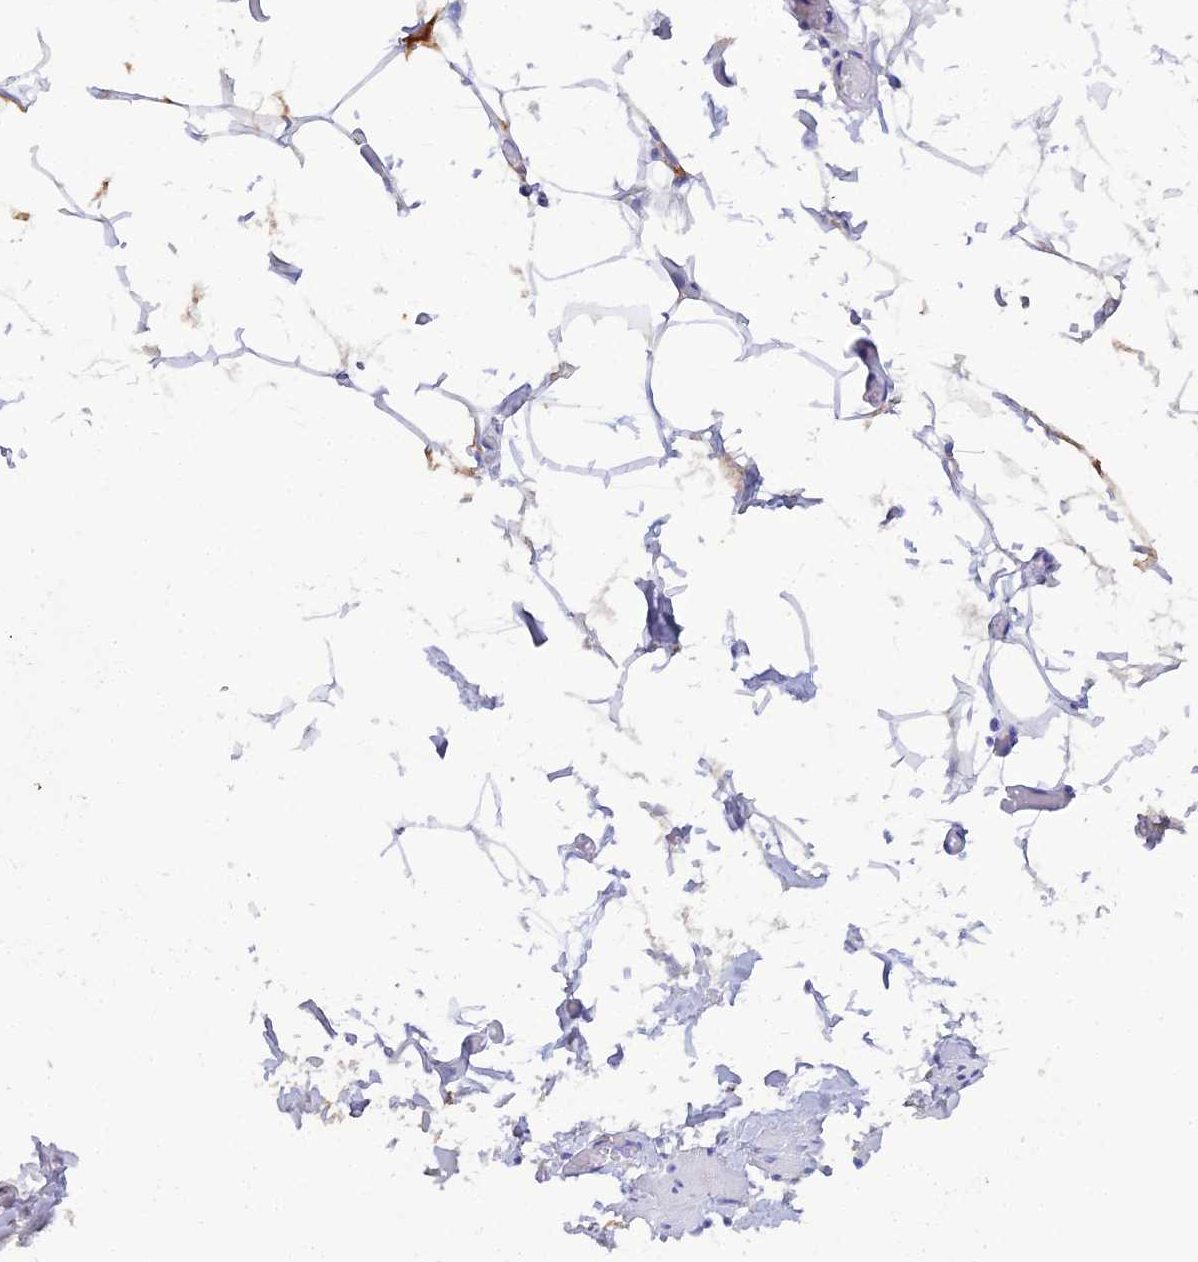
{"staining": {"intensity": "negative", "quantity": "none", "location": "none"}, "tissue": "adipose tissue", "cell_type": "Adipocytes", "image_type": "normal", "snomed": [{"axis": "morphology", "description": "Normal tissue, NOS"}, {"axis": "topography", "description": "Soft tissue"}, {"axis": "topography", "description": "Adipose tissue"}, {"axis": "topography", "description": "Vascular tissue"}, {"axis": "topography", "description": "Peripheral nerve tissue"}], "caption": "Adipocytes are negative for protein expression in benign human adipose tissue. Brightfield microscopy of IHC stained with DAB (brown) and hematoxylin (blue), captured at high magnification.", "gene": "CELA3A", "patient": {"sex": "male", "age": 46}}